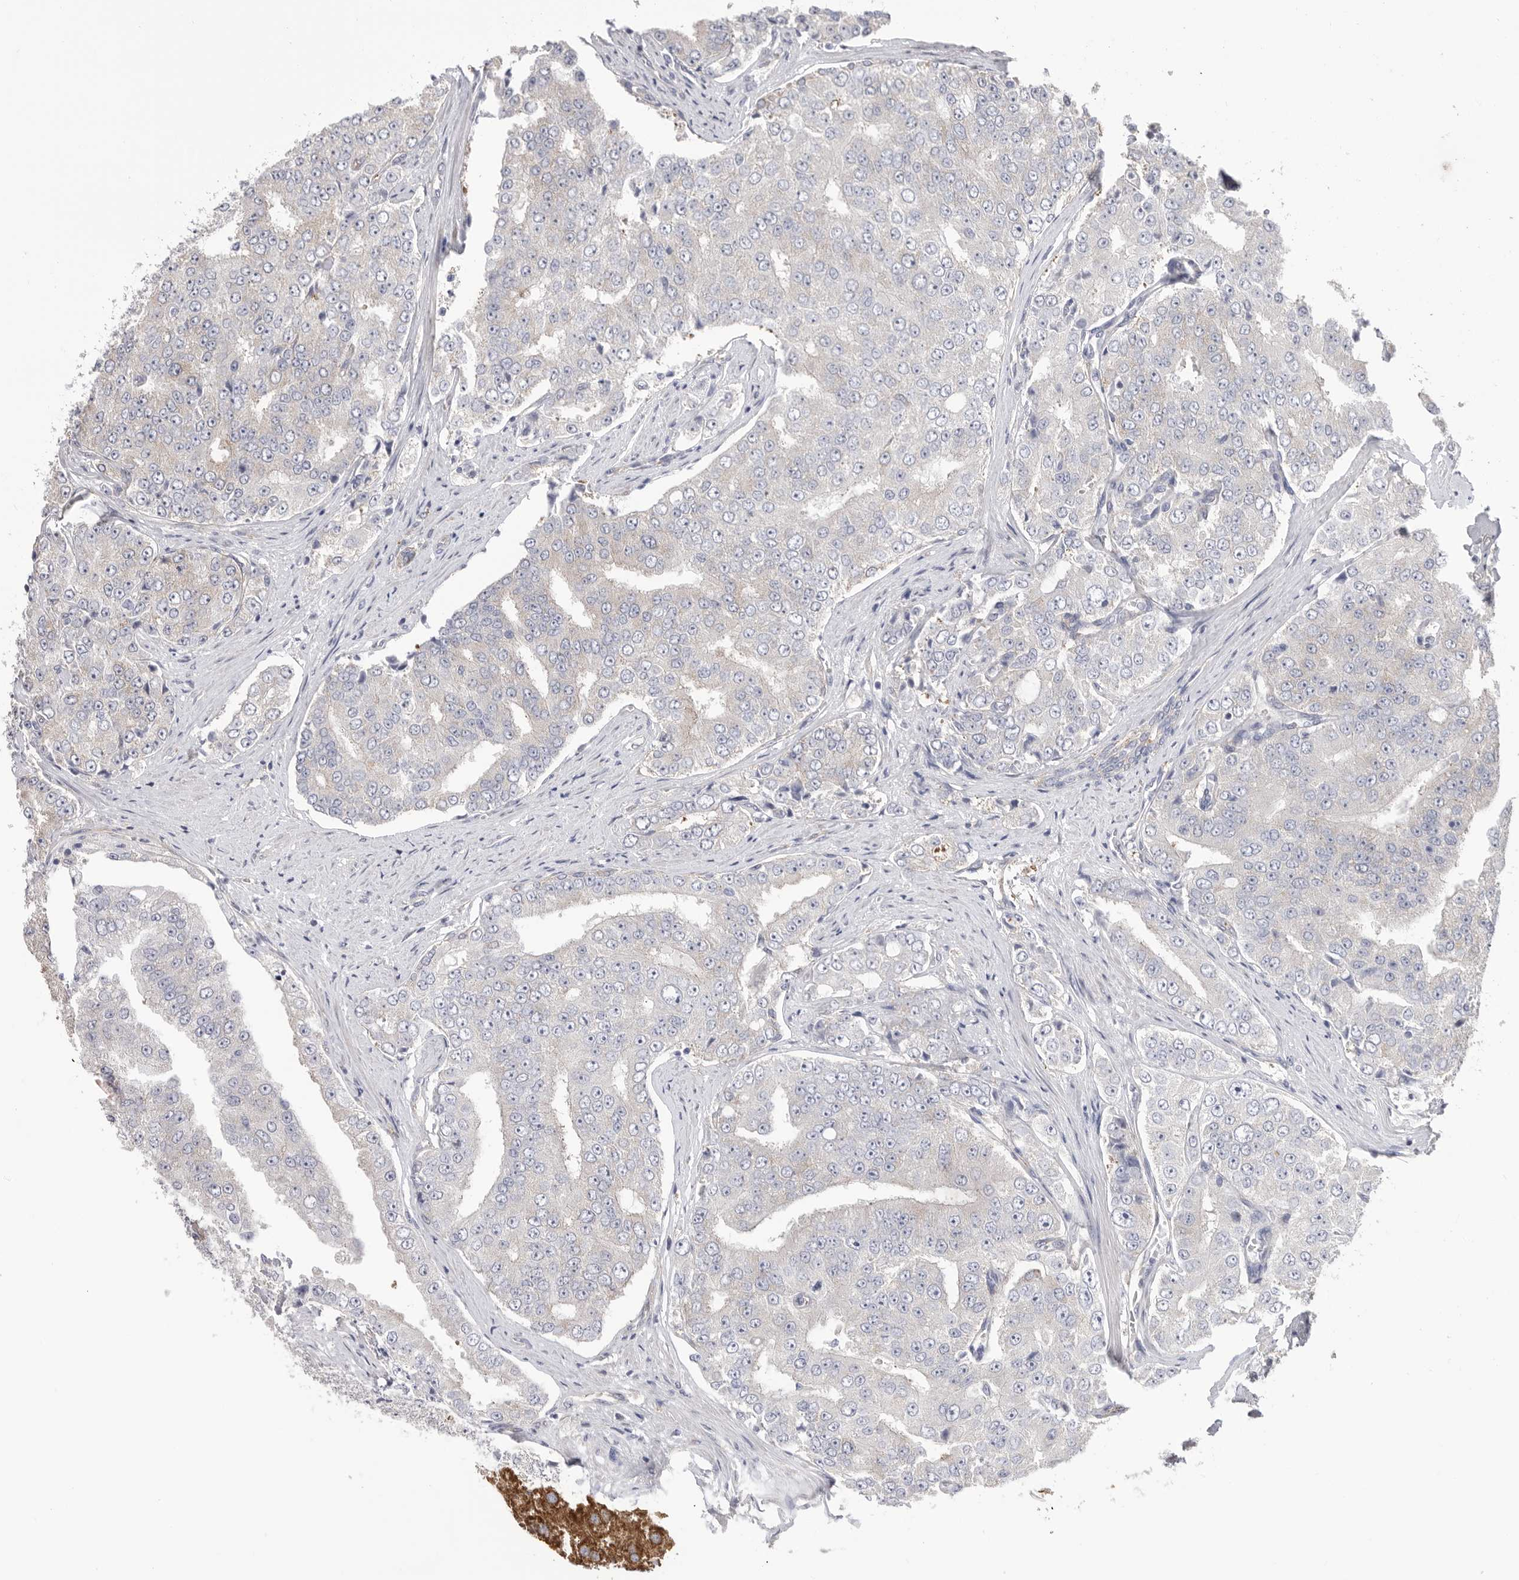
{"staining": {"intensity": "negative", "quantity": "none", "location": "none"}, "tissue": "prostate cancer", "cell_type": "Tumor cells", "image_type": "cancer", "snomed": [{"axis": "morphology", "description": "Adenocarcinoma, High grade"}, {"axis": "topography", "description": "Prostate"}], "caption": "DAB (3,3'-diaminobenzidine) immunohistochemical staining of prostate high-grade adenocarcinoma demonstrates no significant staining in tumor cells. (Immunohistochemistry (ihc), brightfield microscopy, high magnification).", "gene": "SERBP1", "patient": {"sex": "male", "age": 58}}